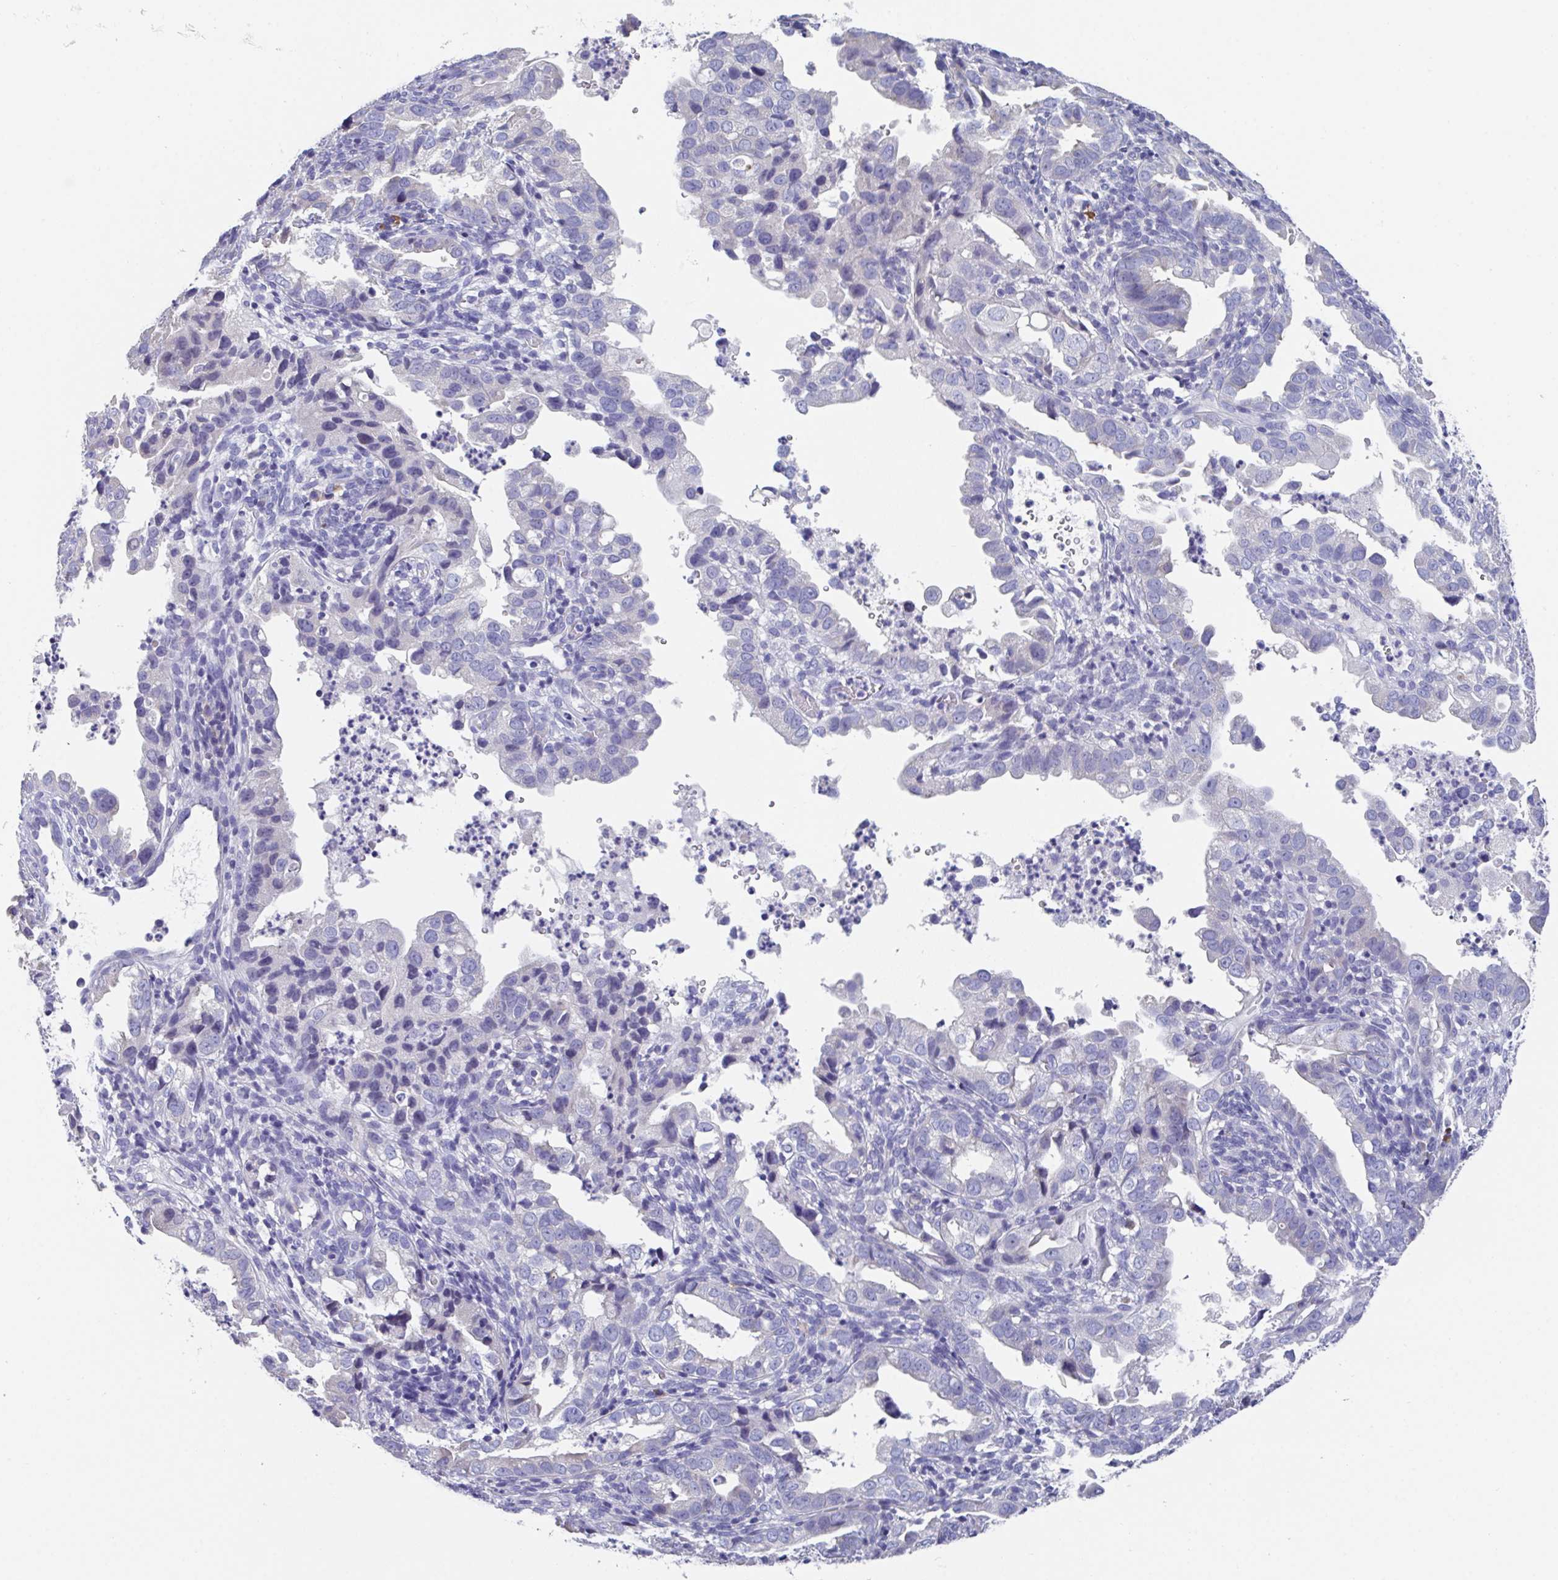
{"staining": {"intensity": "negative", "quantity": "none", "location": "none"}, "tissue": "endometrial cancer", "cell_type": "Tumor cells", "image_type": "cancer", "snomed": [{"axis": "morphology", "description": "Adenocarcinoma, NOS"}, {"axis": "topography", "description": "Endometrium"}], "caption": "Micrograph shows no protein positivity in tumor cells of endometrial cancer (adenocarcinoma) tissue.", "gene": "LRRC58", "patient": {"sex": "female", "age": 57}}